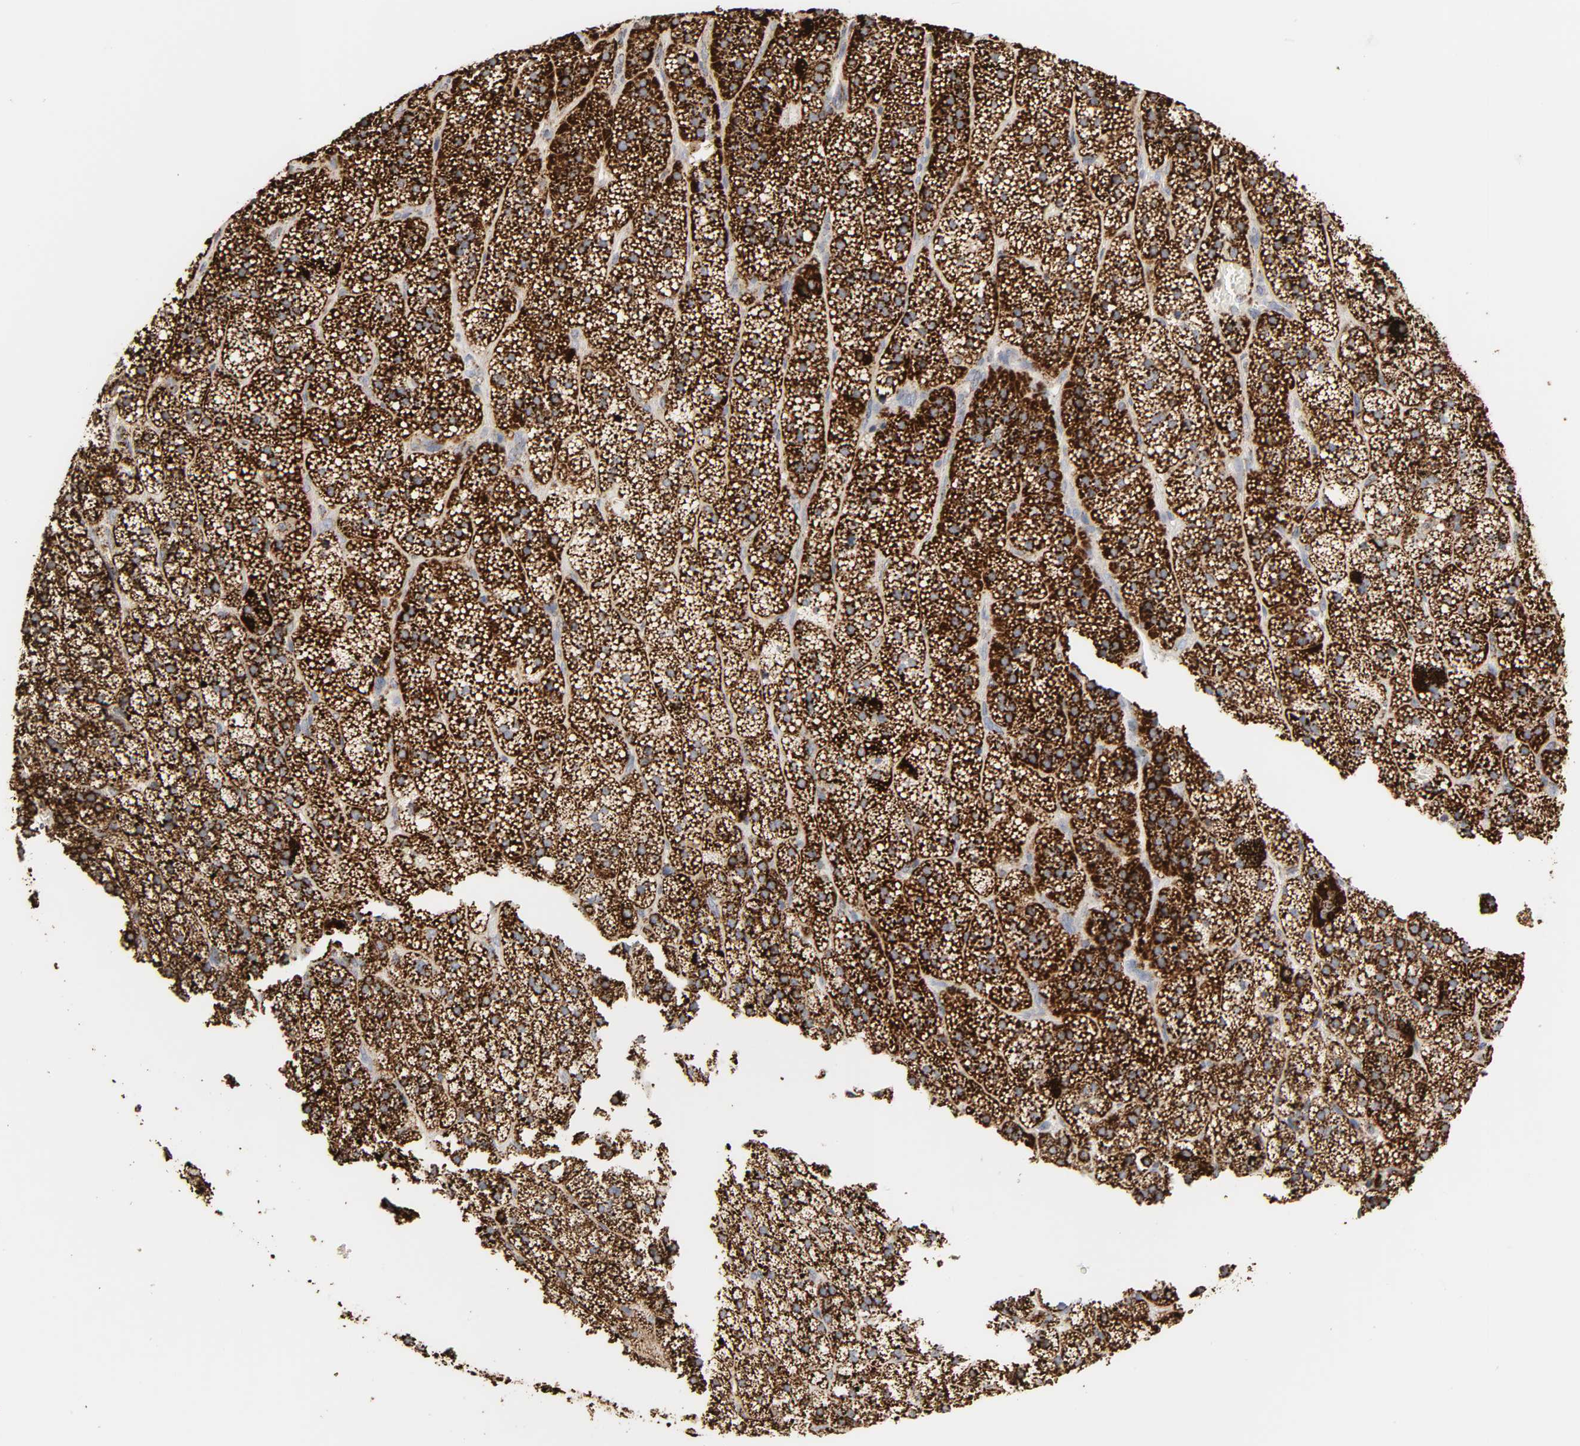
{"staining": {"intensity": "strong", "quantity": ">75%", "location": "cytoplasmic/membranous"}, "tissue": "adrenal gland", "cell_type": "Glandular cells", "image_type": "normal", "snomed": [{"axis": "morphology", "description": "Normal tissue, NOS"}, {"axis": "topography", "description": "Adrenal gland"}], "caption": "Adrenal gland stained with immunohistochemistry demonstrates strong cytoplasmic/membranous staining in about >75% of glandular cells.", "gene": "ACAT1", "patient": {"sex": "male", "age": 35}}